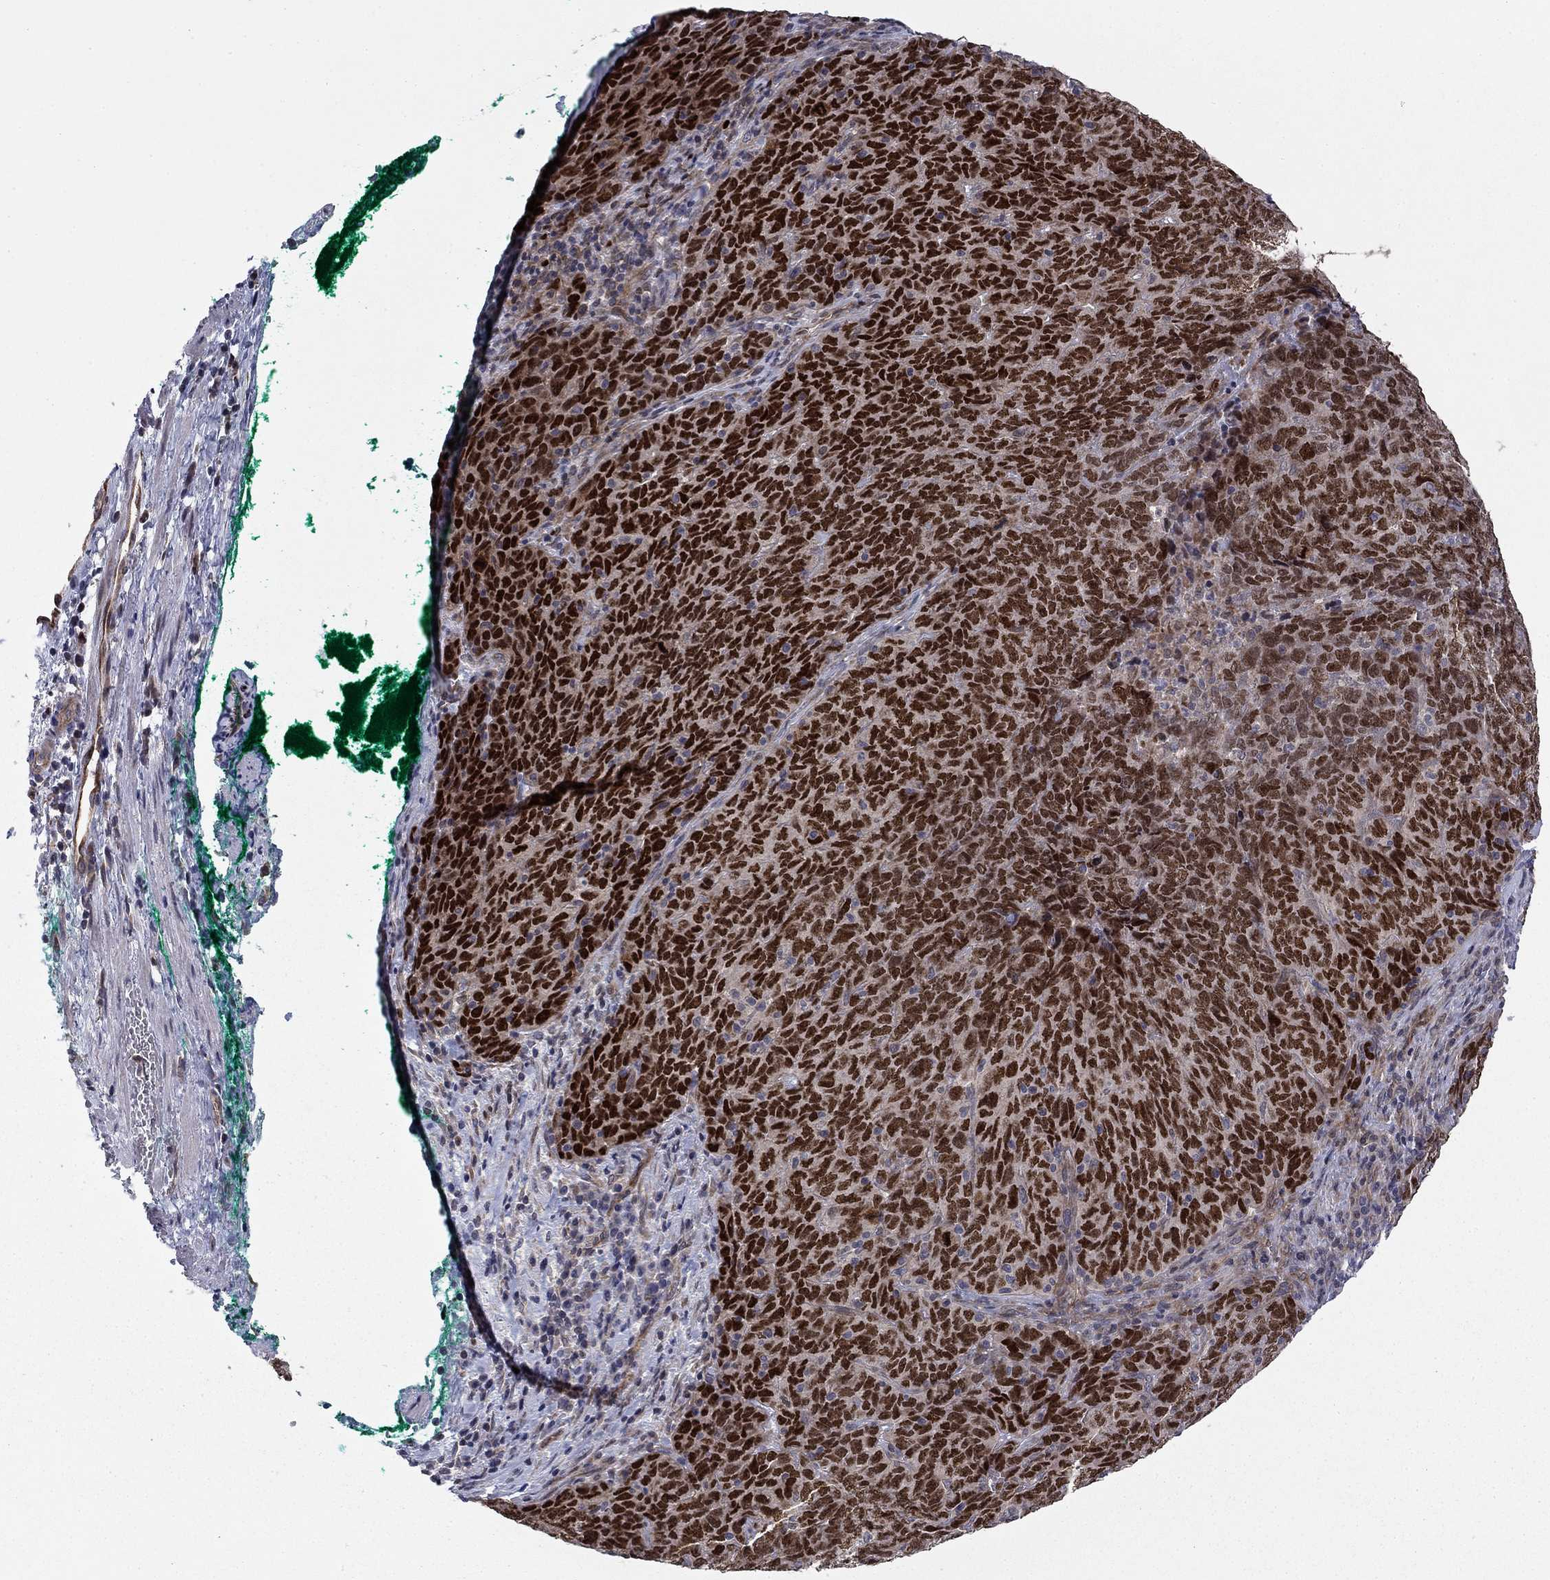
{"staining": {"intensity": "strong", "quantity": "25%-75%", "location": "nuclear"}, "tissue": "skin cancer", "cell_type": "Tumor cells", "image_type": "cancer", "snomed": [{"axis": "morphology", "description": "Squamous cell carcinoma, NOS"}, {"axis": "topography", "description": "Skin"}, {"axis": "topography", "description": "Anal"}], "caption": "IHC image of neoplastic tissue: human skin cancer stained using IHC displays high levels of strong protein expression localized specifically in the nuclear of tumor cells, appearing as a nuclear brown color.", "gene": "BCL11A", "patient": {"sex": "female", "age": 51}}